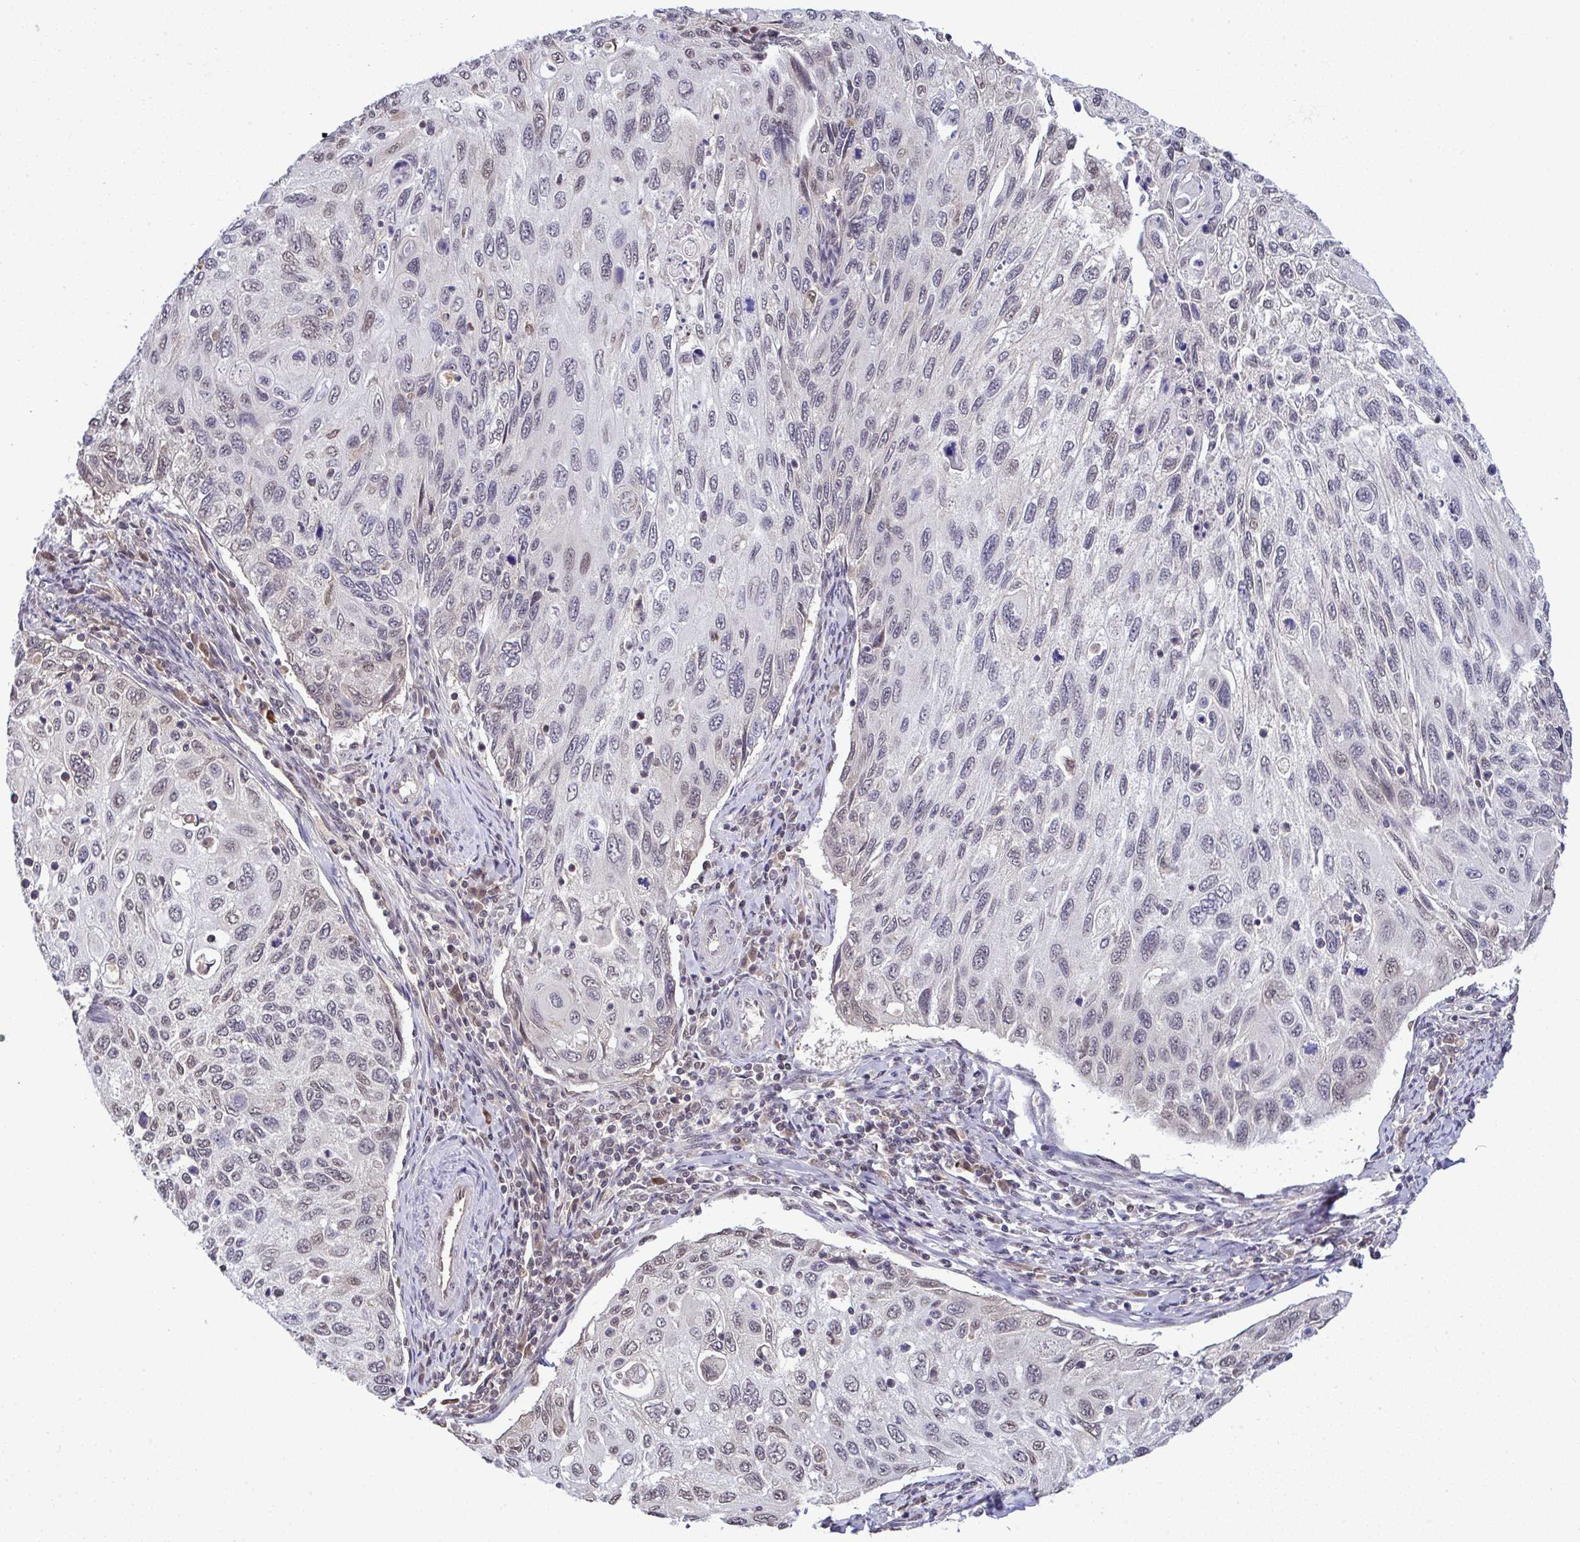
{"staining": {"intensity": "weak", "quantity": "25%-75%", "location": "nuclear"}, "tissue": "cervical cancer", "cell_type": "Tumor cells", "image_type": "cancer", "snomed": [{"axis": "morphology", "description": "Squamous cell carcinoma, NOS"}, {"axis": "topography", "description": "Cervix"}], "caption": "Squamous cell carcinoma (cervical) tissue demonstrates weak nuclear staining in about 25%-75% of tumor cells Using DAB (brown) and hematoxylin (blue) stains, captured at high magnification using brightfield microscopy.", "gene": "C9orf64", "patient": {"sex": "female", "age": 70}}